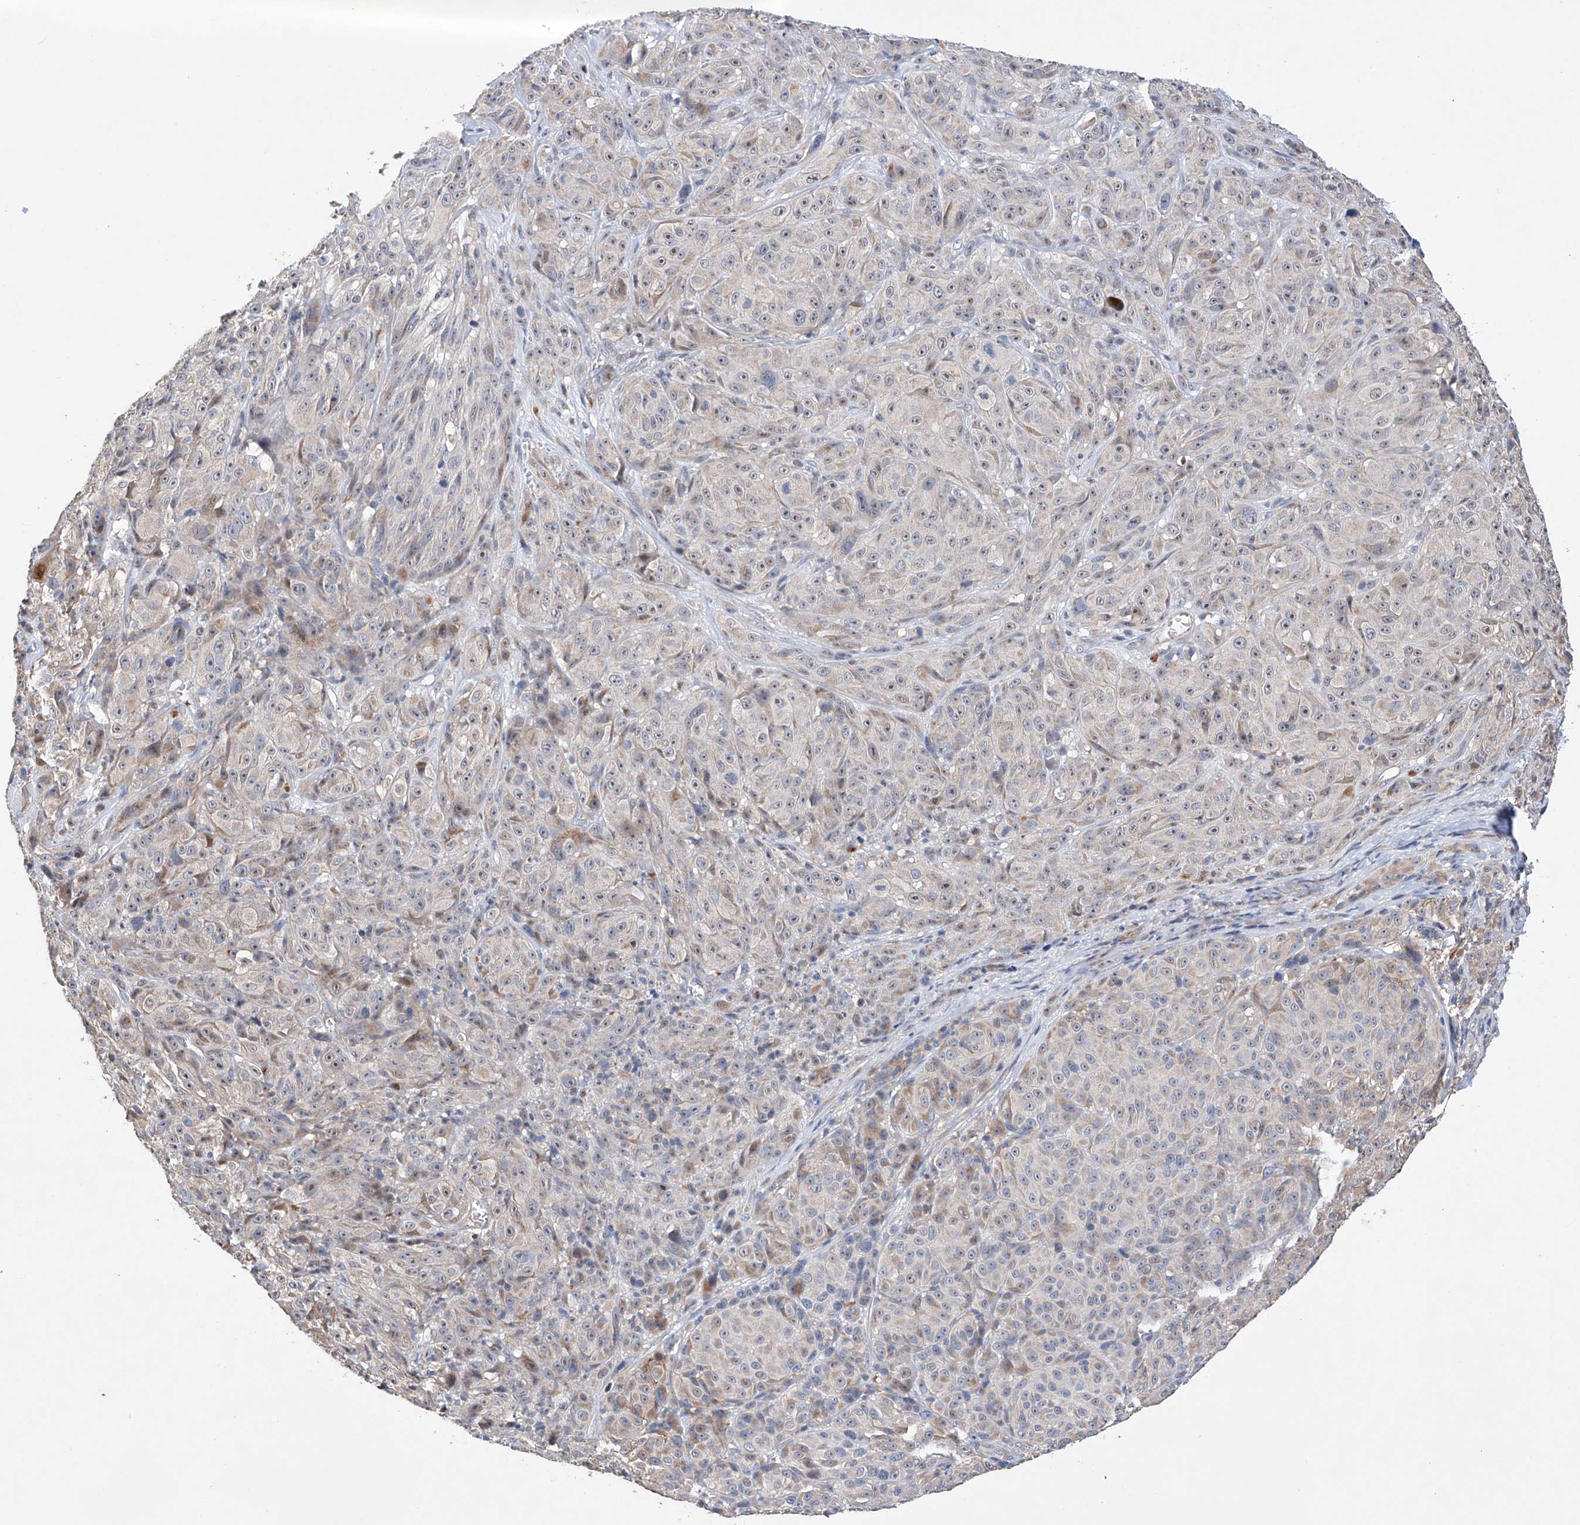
{"staining": {"intensity": "weak", "quantity": "25%-75%", "location": "cytoplasmic/membranous,nuclear"}, "tissue": "melanoma", "cell_type": "Tumor cells", "image_type": "cancer", "snomed": [{"axis": "morphology", "description": "Malignant melanoma, NOS"}, {"axis": "topography", "description": "Skin"}], "caption": "Protein staining of malignant melanoma tissue exhibits weak cytoplasmic/membranous and nuclear positivity in about 25%-75% of tumor cells. The protein is shown in brown color, while the nuclei are stained blue.", "gene": "AFG1L", "patient": {"sex": "male", "age": 73}}